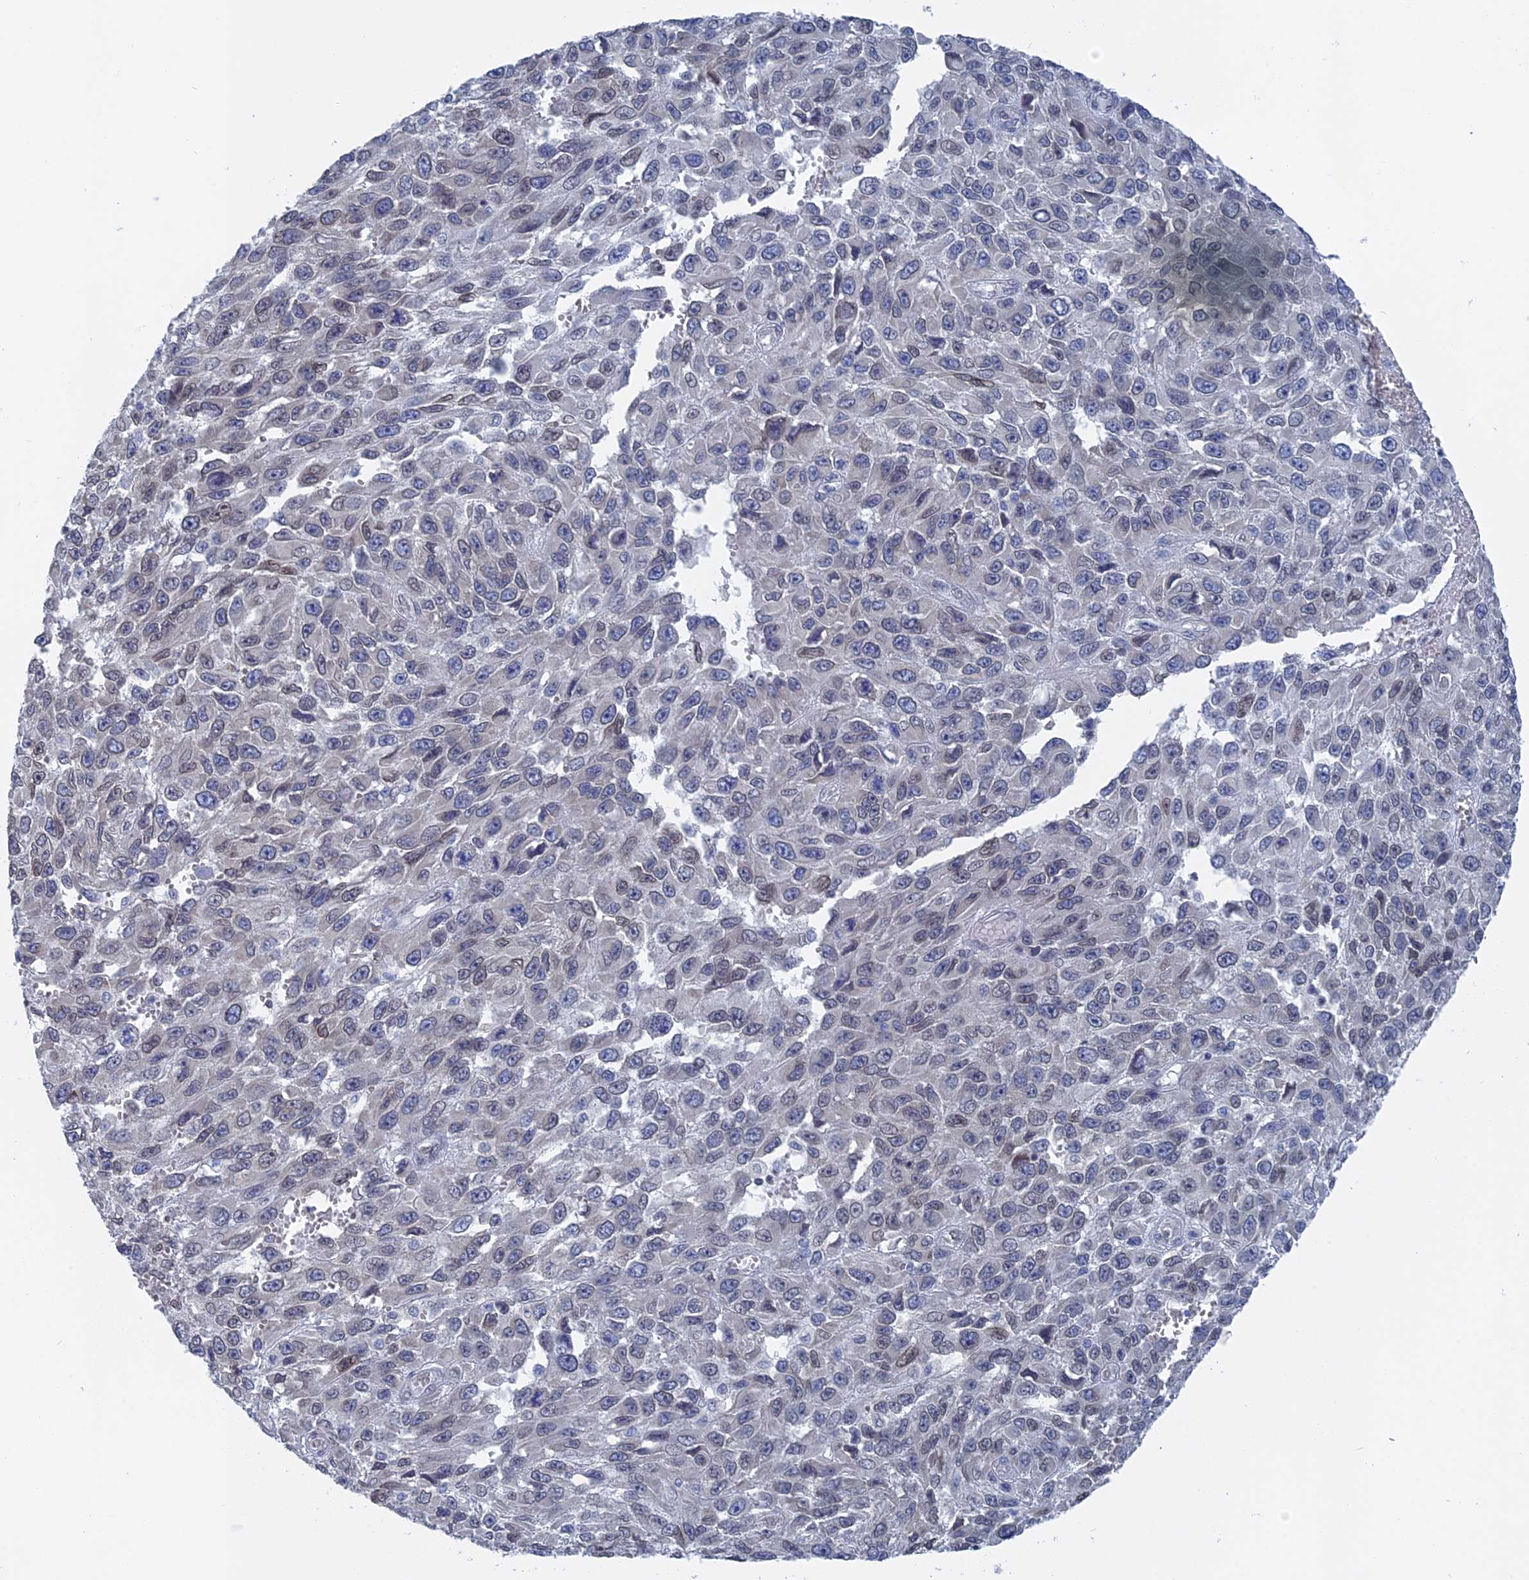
{"staining": {"intensity": "negative", "quantity": "none", "location": "none"}, "tissue": "melanoma", "cell_type": "Tumor cells", "image_type": "cancer", "snomed": [{"axis": "morphology", "description": "Normal tissue, NOS"}, {"axis": "morphology", "description": "Malignant melanoma, NOS"}, {"axis": "topography", "description": "Skin"}], "caption": "Photomicrograph shows no significant protein expression in tumor cells of melanoma.", "gene": "MTRF1", "patient": {"sex": "female", "age": 96}}